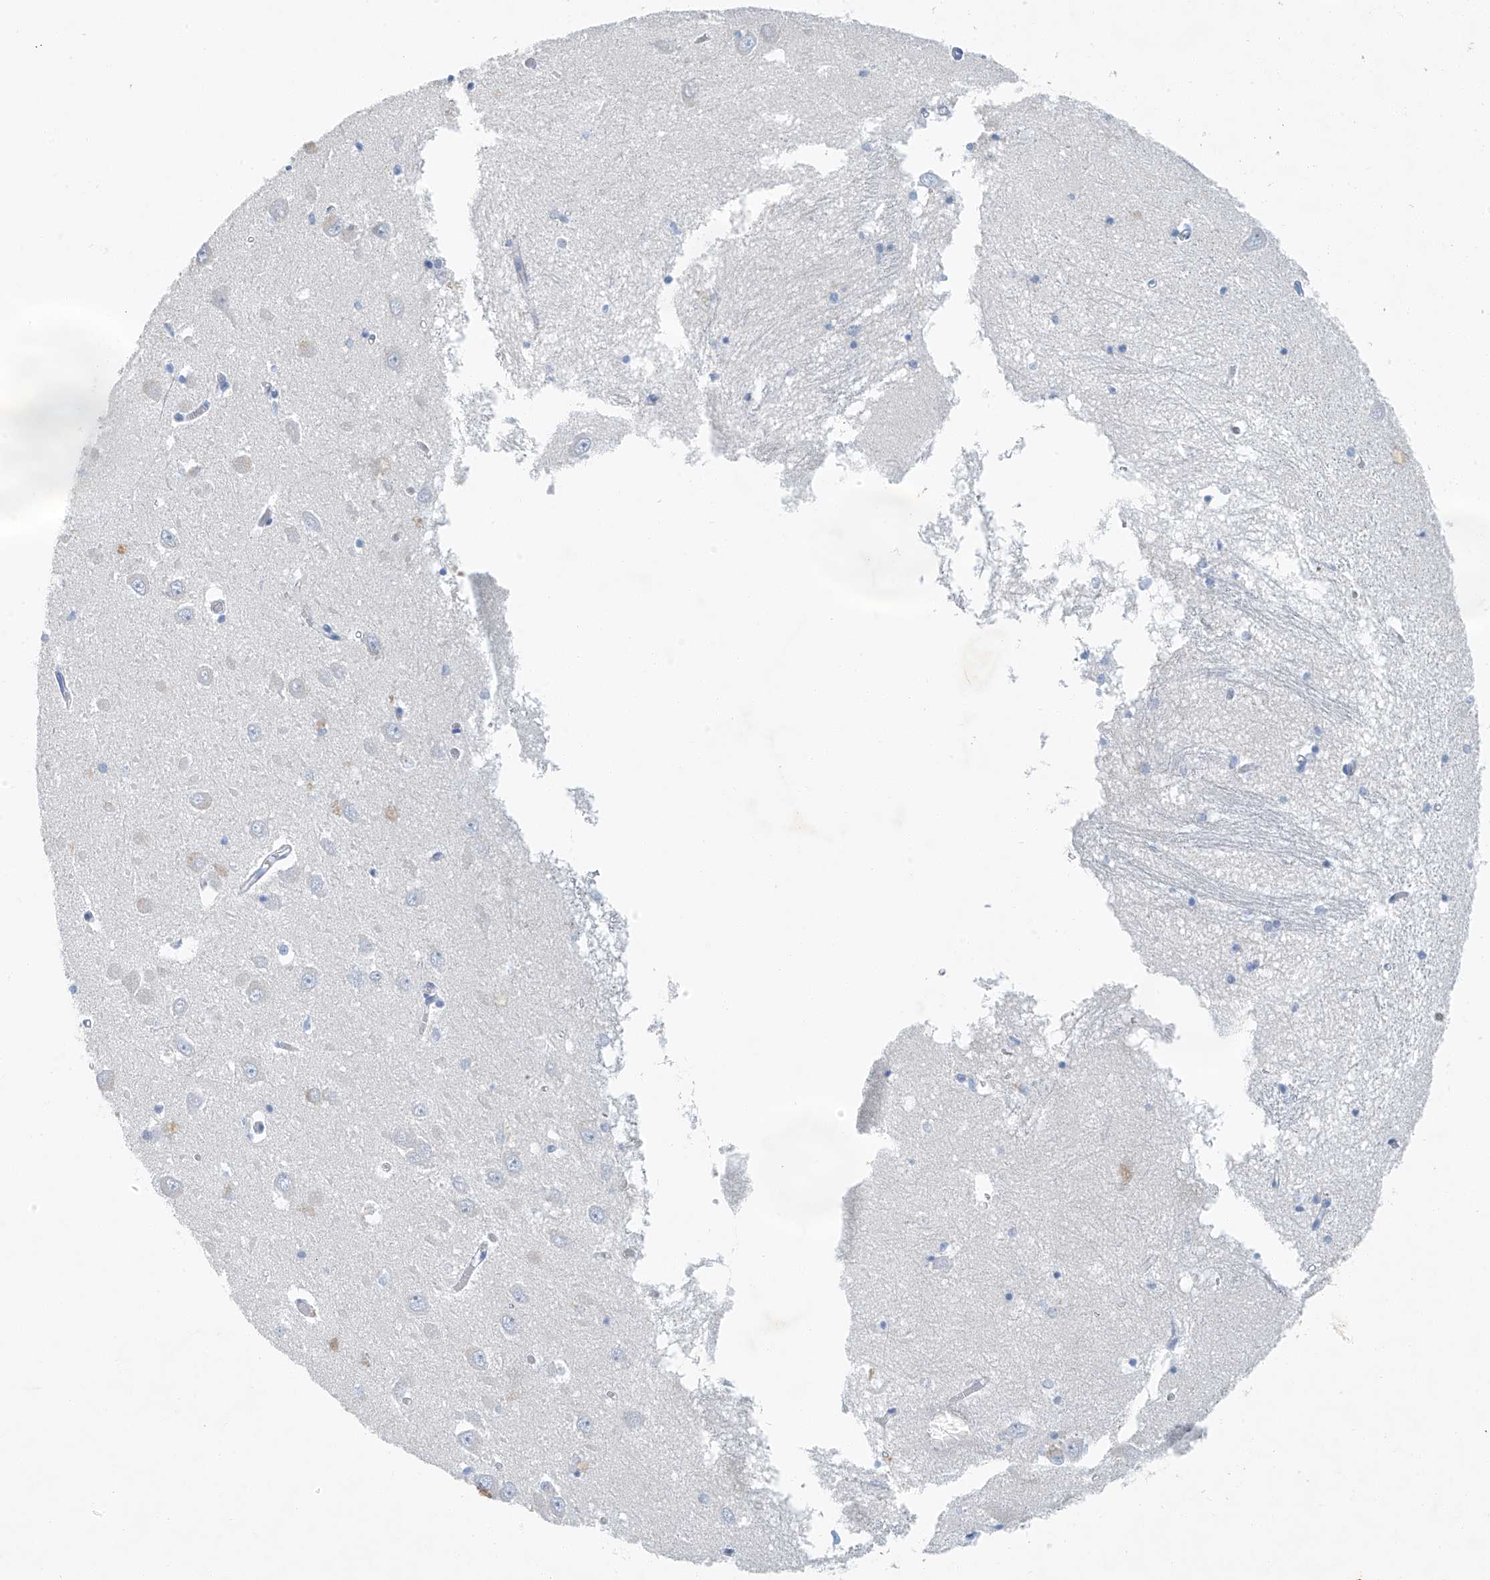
{"staining": {"intensity": "negative", "quantity": "none", "location": "none"}, "tissue": "hippocampus", "cell_type": "Glial cells", "image_type": "normal", "snomed": [{"axis": "morphology", "description": "Normal tissue, NOS"}, {"axis": "topography", "description": "Hippocampus"}], "caption": "Micrograph shows no protein expression in glial cells of normal hippocampus.", "gene": "C1orf87", "patient": {"sex": "male", "age": 70}}